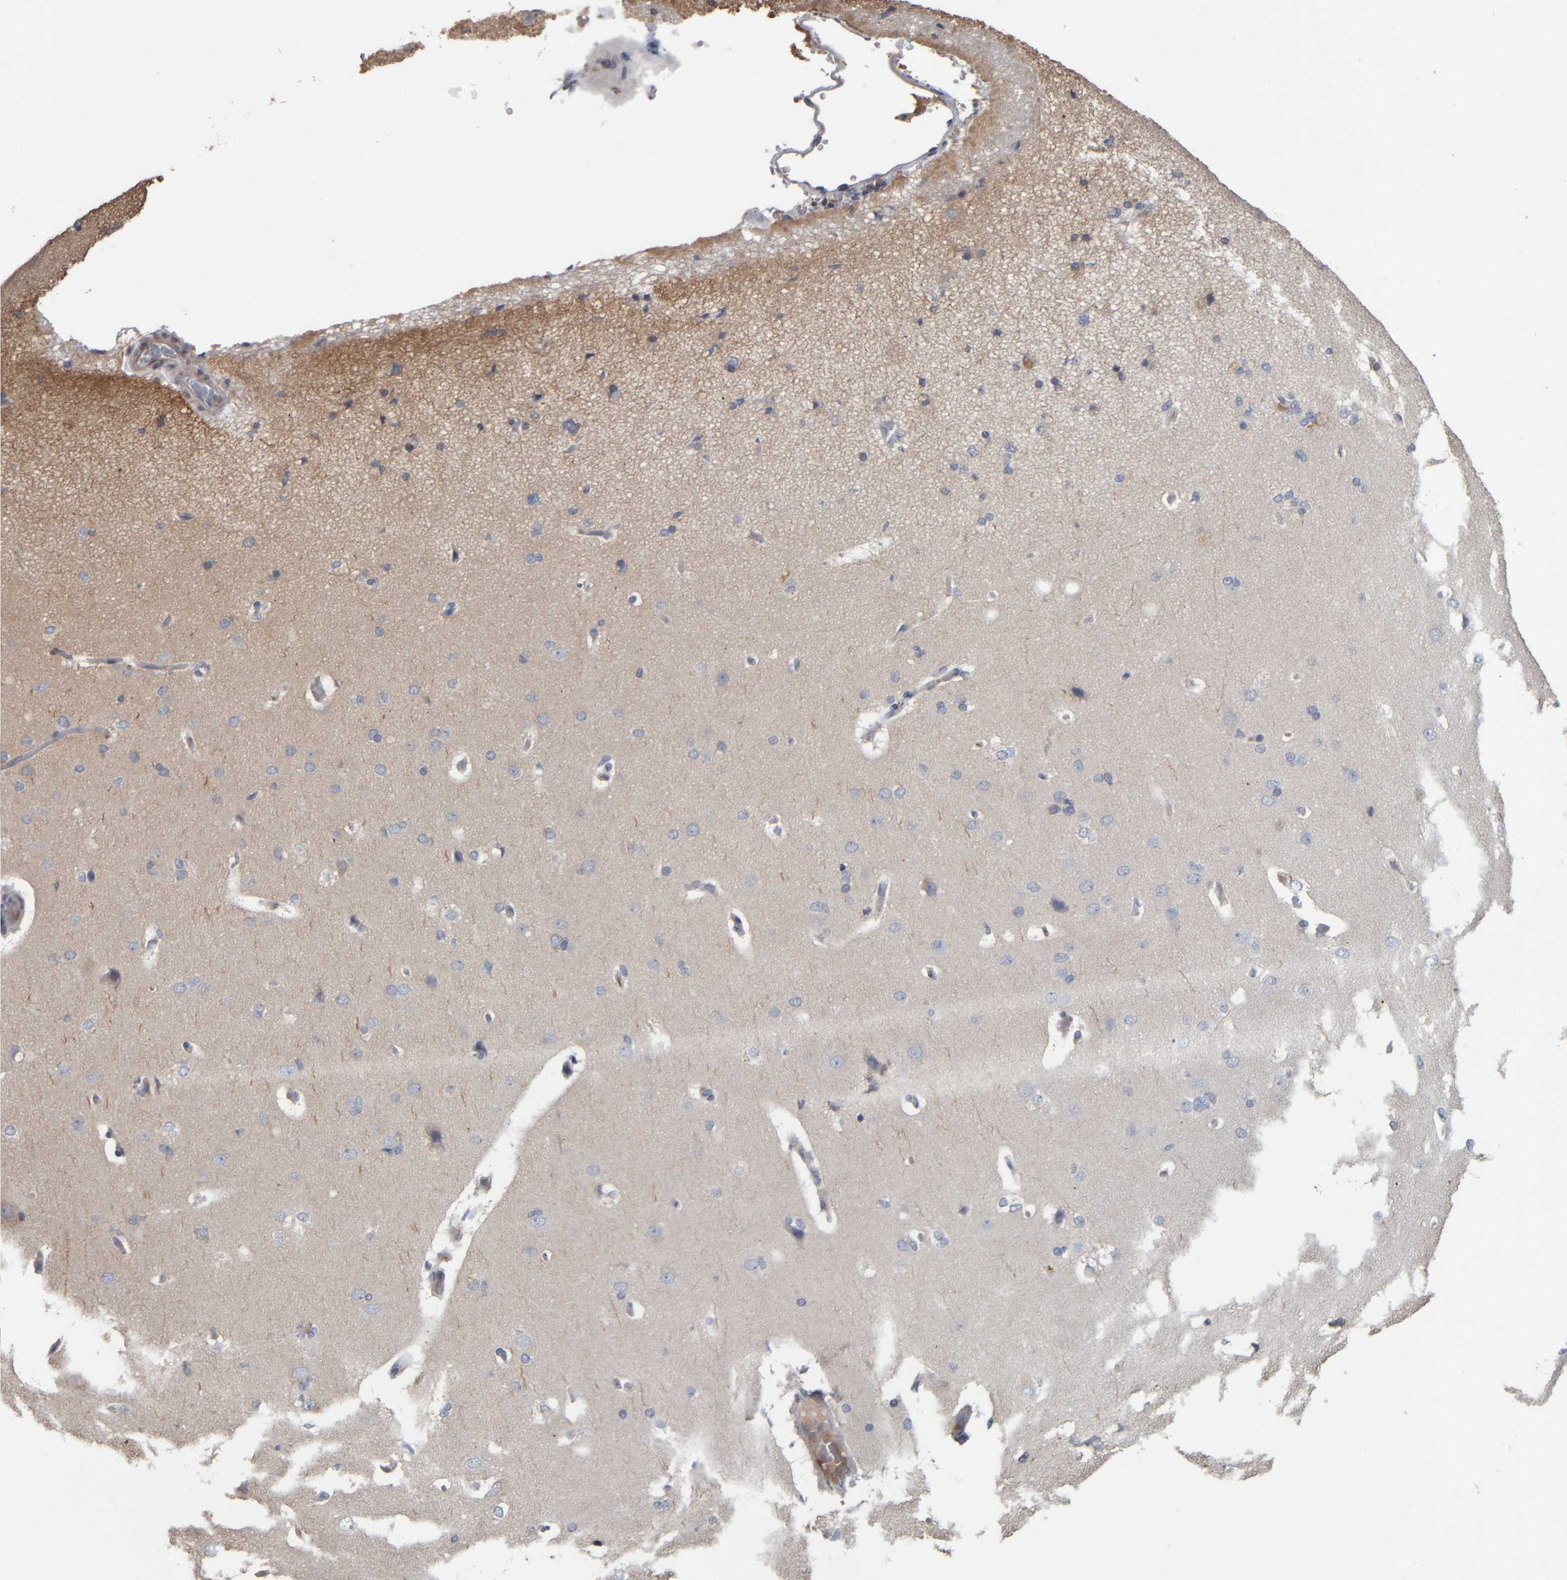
{"staining": {"intensity": "negative", "quantity": "none", "location": "none"}, "tissue": "cerebral cortex", "cell_type": "Endothelial cells", "image_type": "normal", "snomed": [{"axis": "morphology", "description": "Normal tissue, NOS"}, {"axis": "topography", "description": "Cerebral cortex"}], "caption": "Immunohistochemistry (IHC) micrograph of benign cerebral cortex: cerebral cortex stained with DAB (3,3'-diaminobenzidine) exhibits no significant protein positivity in endothelial cells.", "gene": "CAVIN4", "patient": {"sex": "male", "age": 62}}